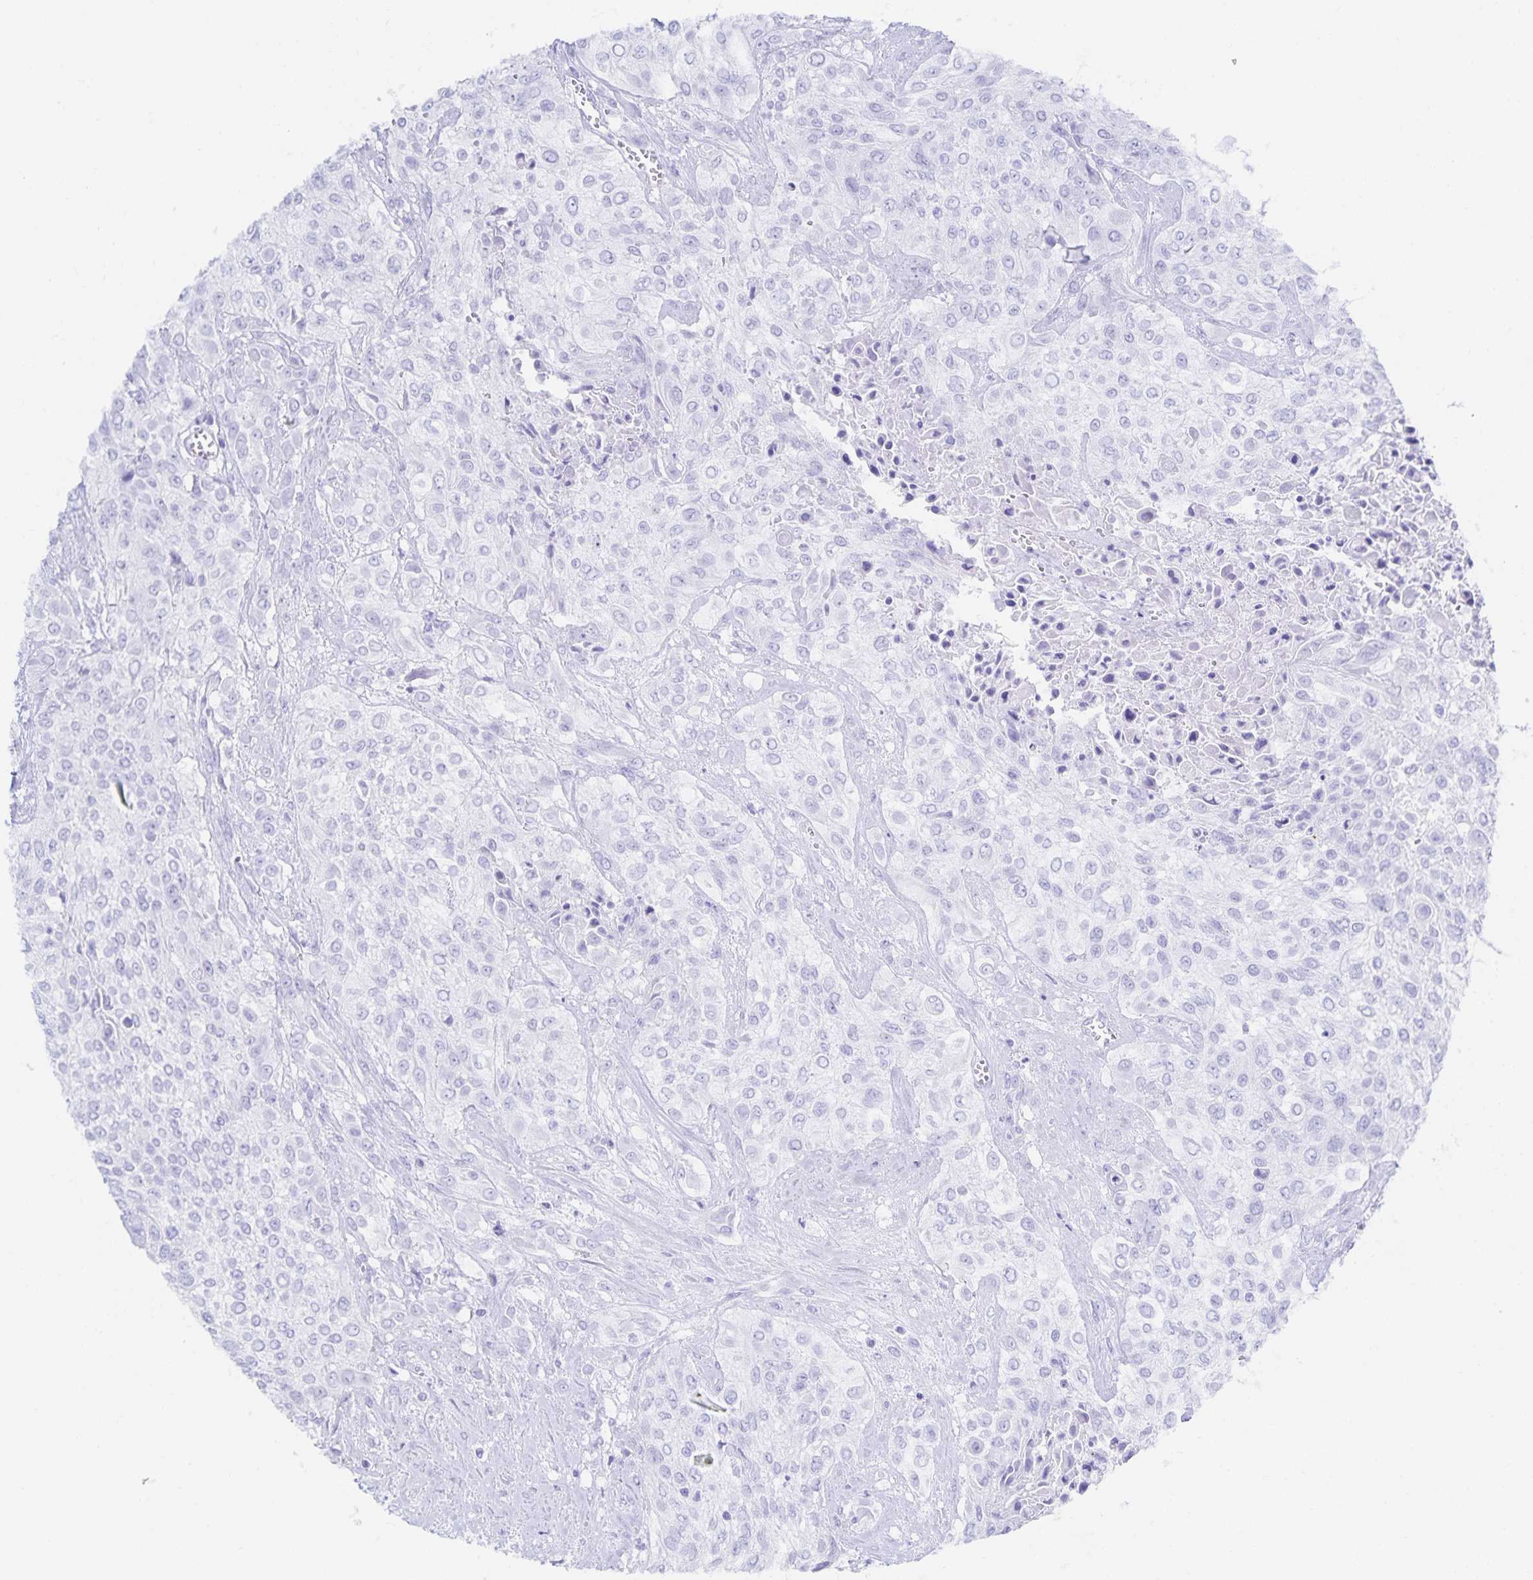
{"staining": {"intensity": "negative", "quantity": "none", "location": "none"}, "tissue": "urothelial cancer", "cell_type": "Tumor cells", "image_type": "cancer", "snomed": [{"axis": "morphology", "description": "Urothelial carcinoma, High grade"}, {"axis": "topography", "description": "Urinary bladder"}], "caption": "Immunohistochemical staining of human urothelial carcinoma (high-grade) reveals no significant expression in tumor cells.", "gene": "SNTN", "patient": {"sex": "male", "age": 57}}